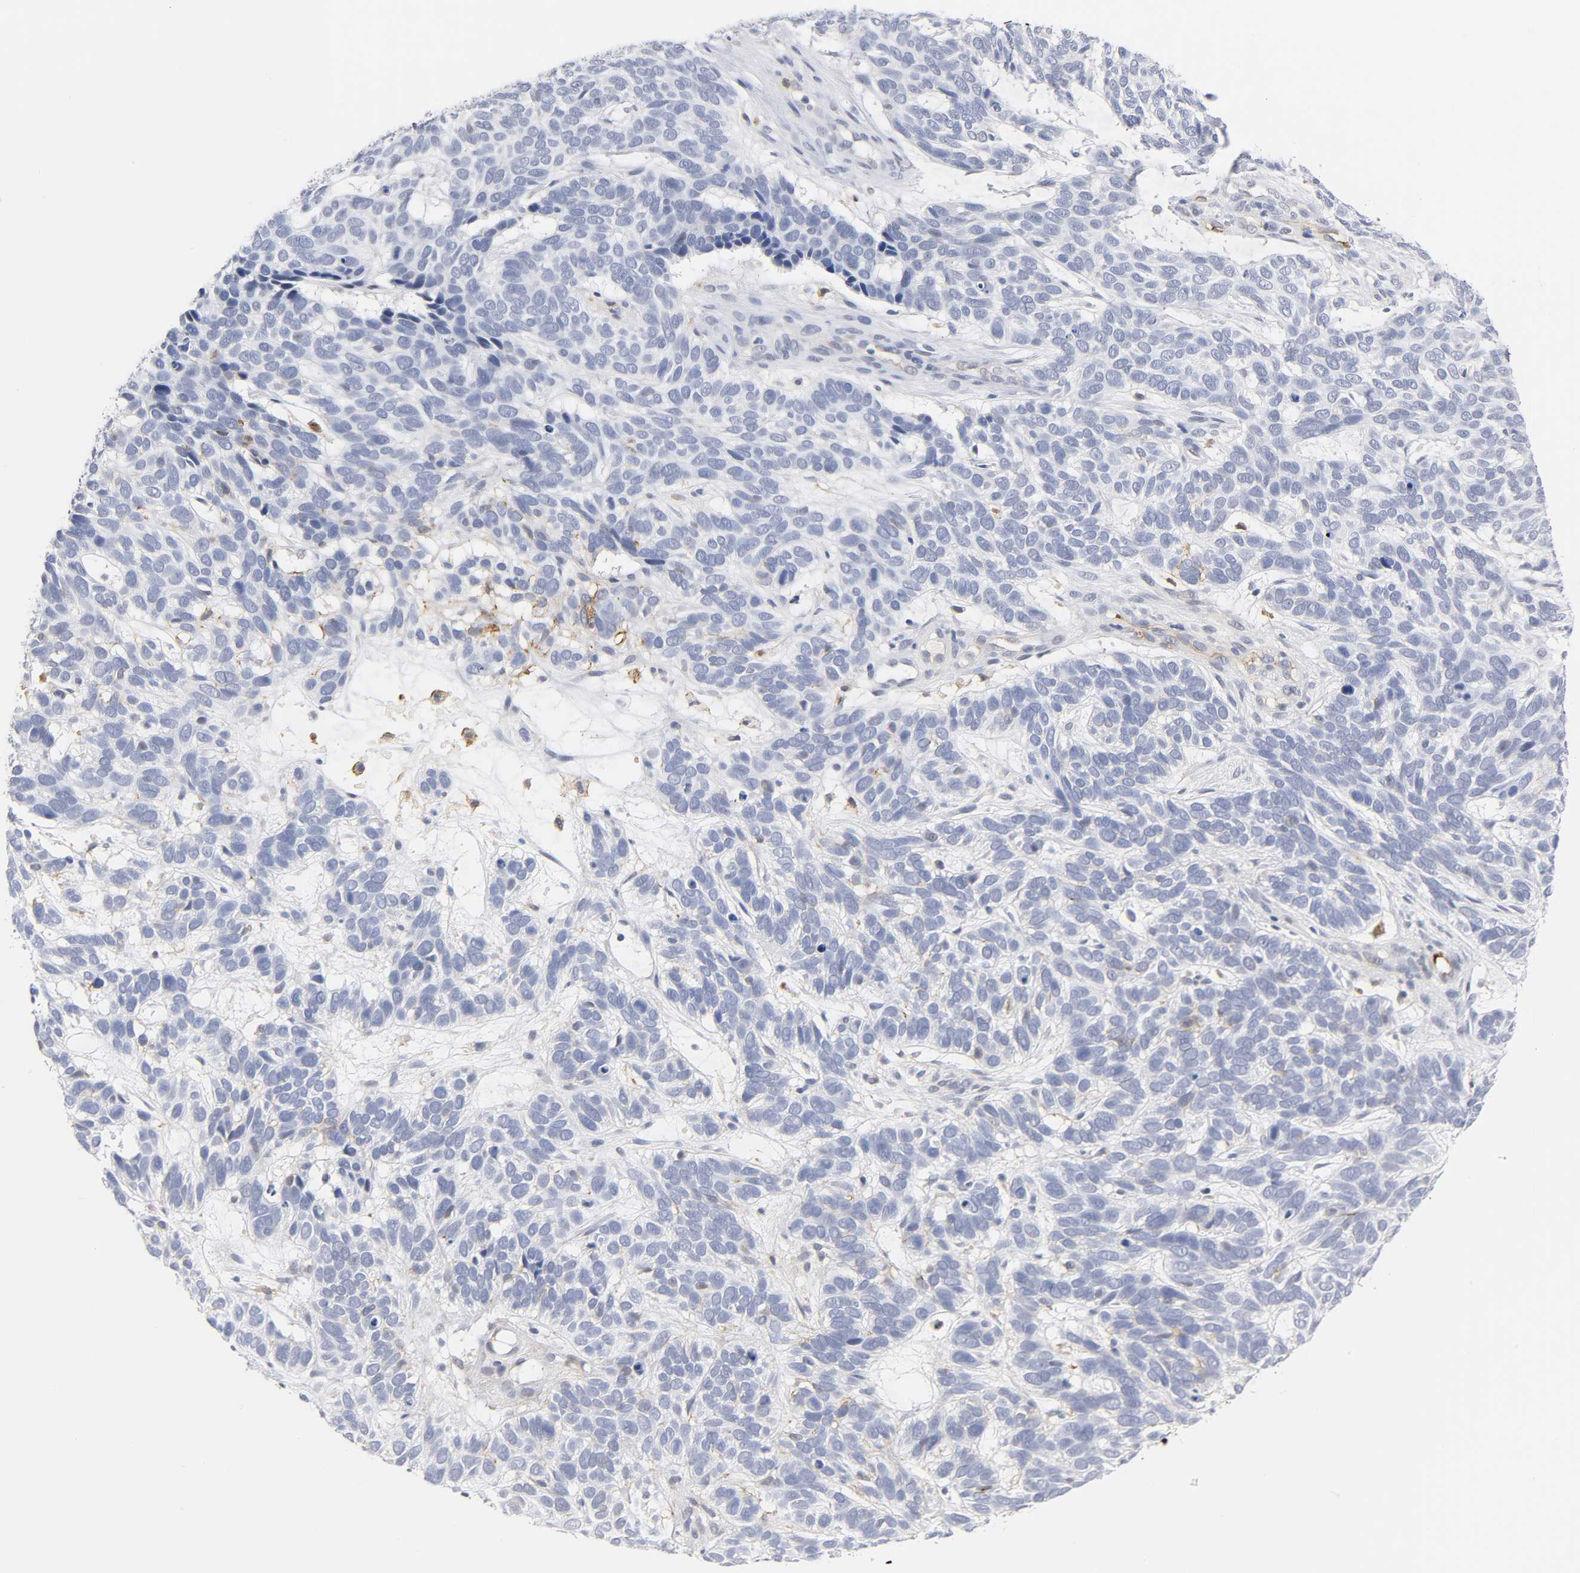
{"staining": {"intensity": "negative", "quantity": "none", "location": "none"}, "tissue": "skin cancer", "cell_type": "Tumor cells", "image_type": "cancer", "snomed": [{"axis": "morphology", "description": "Basal cell carcinoma"}, {"axis": "topography", "description": "Skin"}], "caption": "Immunohistochemical staining of human basal cell carcinoma (skin) demonstrates no significant expression in tumor cells.", "gene": "ICAM1", "patient": {"sex": "male", "age": 87}}